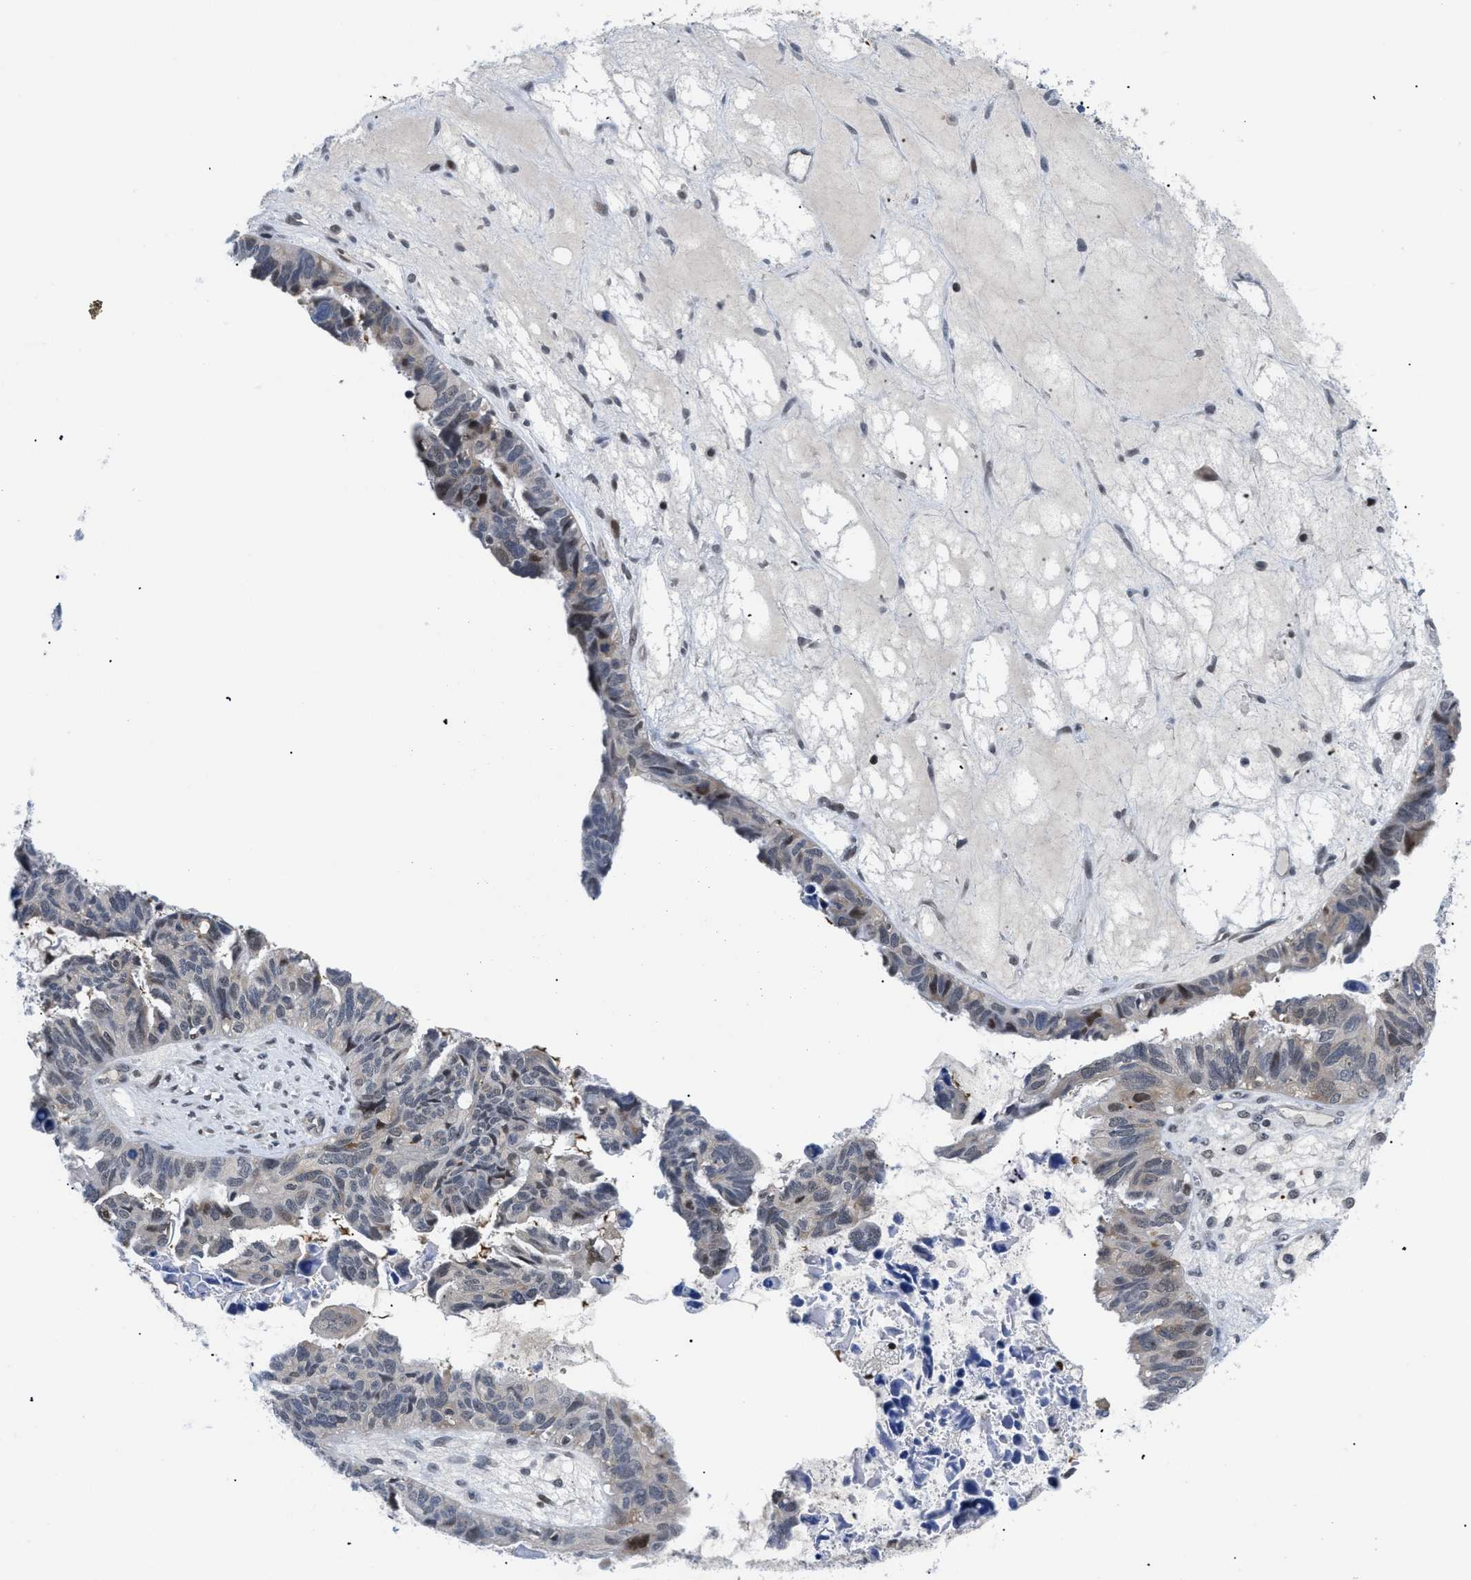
{"staining": {"intensity": "weak", "quantity": "<25%", "location": "nuclear"}, "tissue": "ovarian cancer", "cell_type": "Tumor cells", "image_type": "cancer", "snomed": [{"axis": "morphology", "description": "Cystadenocarcinoma, serous, NOS"}, {"axis": "topography", "description": "Ovary"}], "caption": "Tumor cells are negative for protein expression in human ovarian serous cystadenocarcinoma.", "gene": "SLC29A2", "patient": {"sex": "female", "age": 79}}